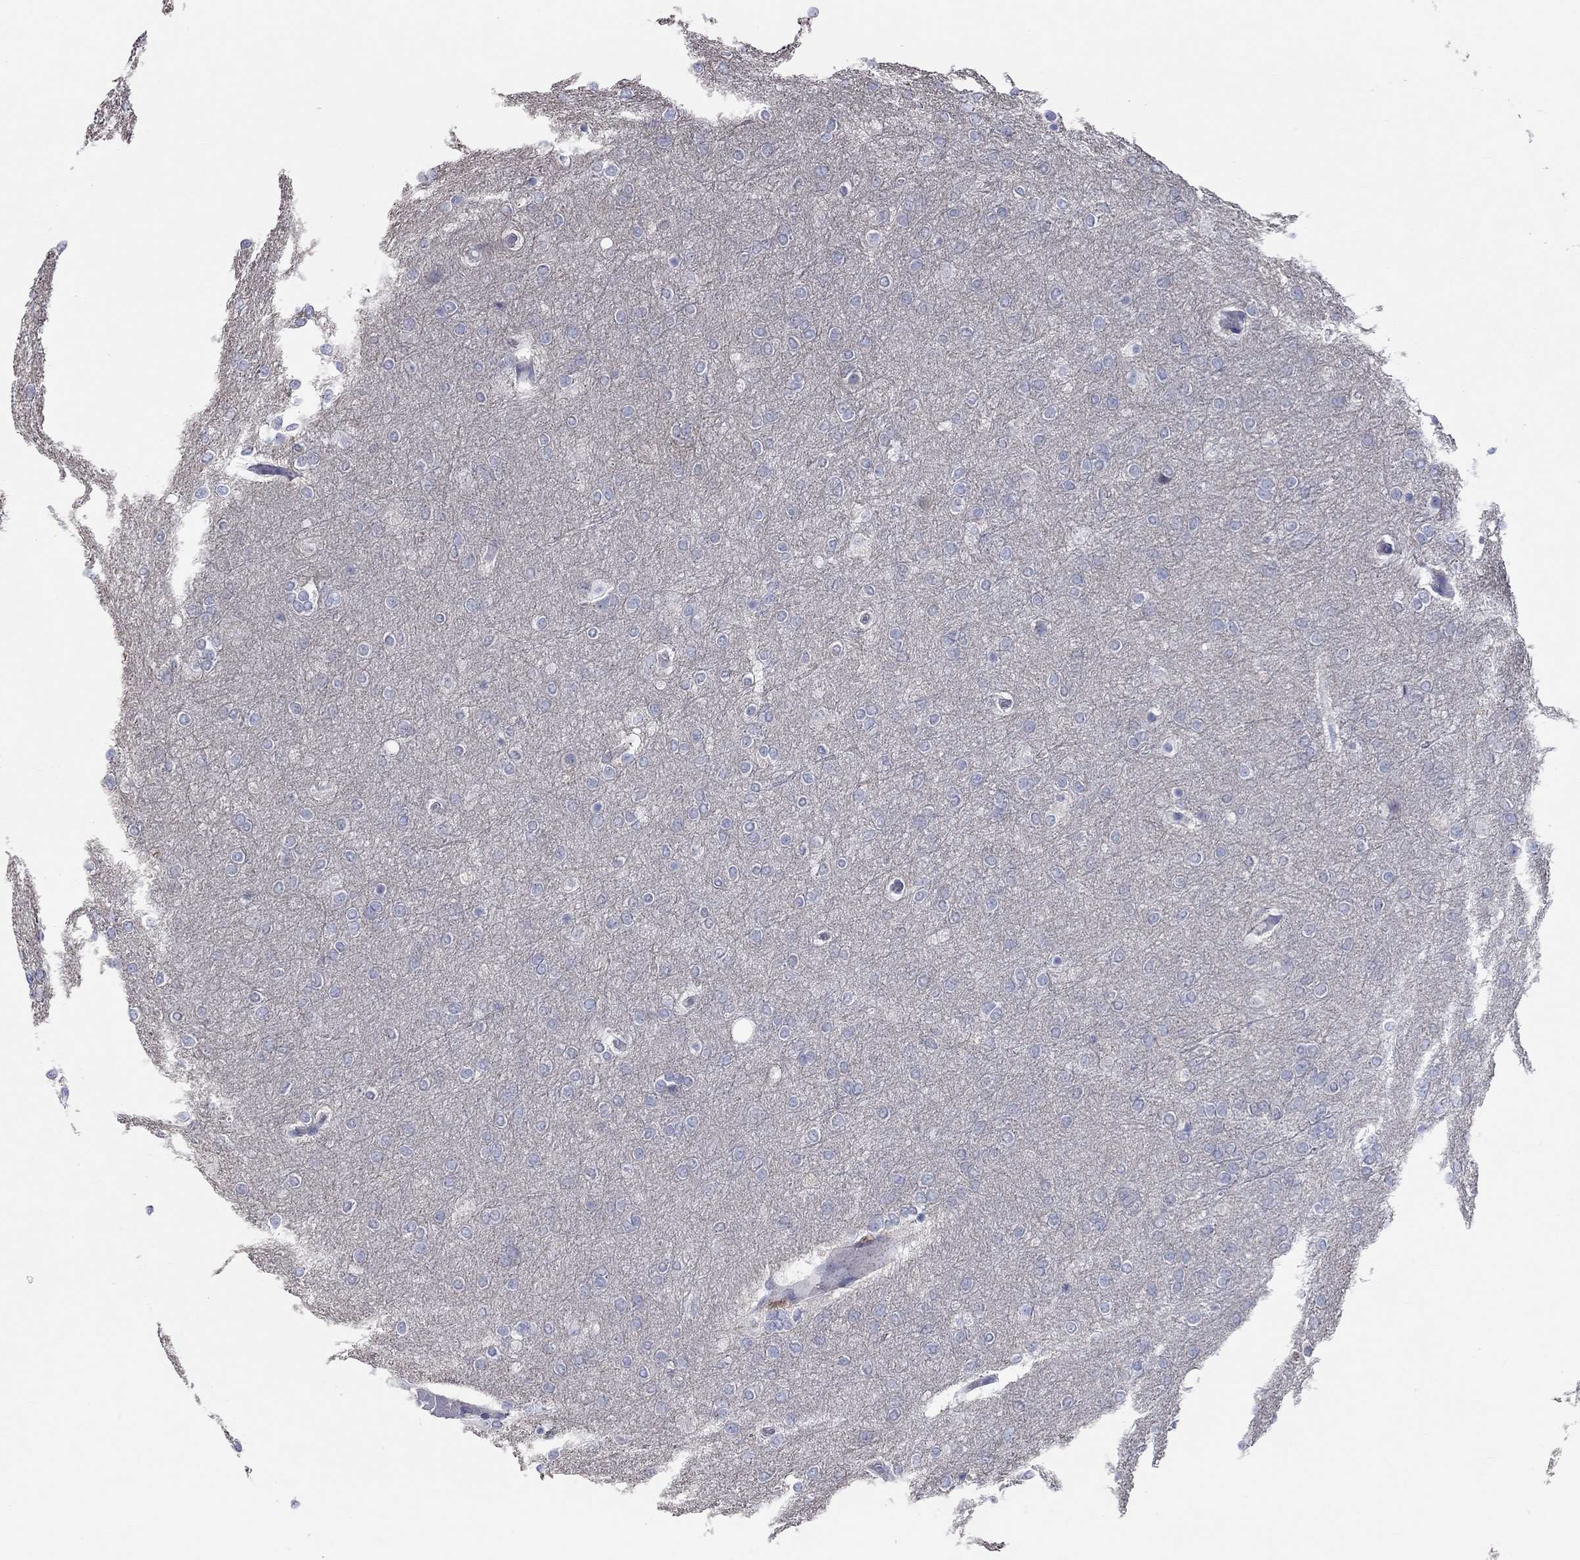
{"staining": {"intensity": "negative", "quantity": "none", "location": "none"}, "tissue": "glioma", "cell_type": "Tumor cells", "image_type": "cancer", "snomed": [{"axis": "morphology", "description": "Glioma, malignant, High grade"}, {"axis": "topography", "description": "Brain"}], "caption": "Immunohistochemical staining of human malignant glioma (high-grade) demonstrates no significant positivity in tumor cells.", "gene": "PCDHGA10", "patient": {"sex": "female", "age": 61}}